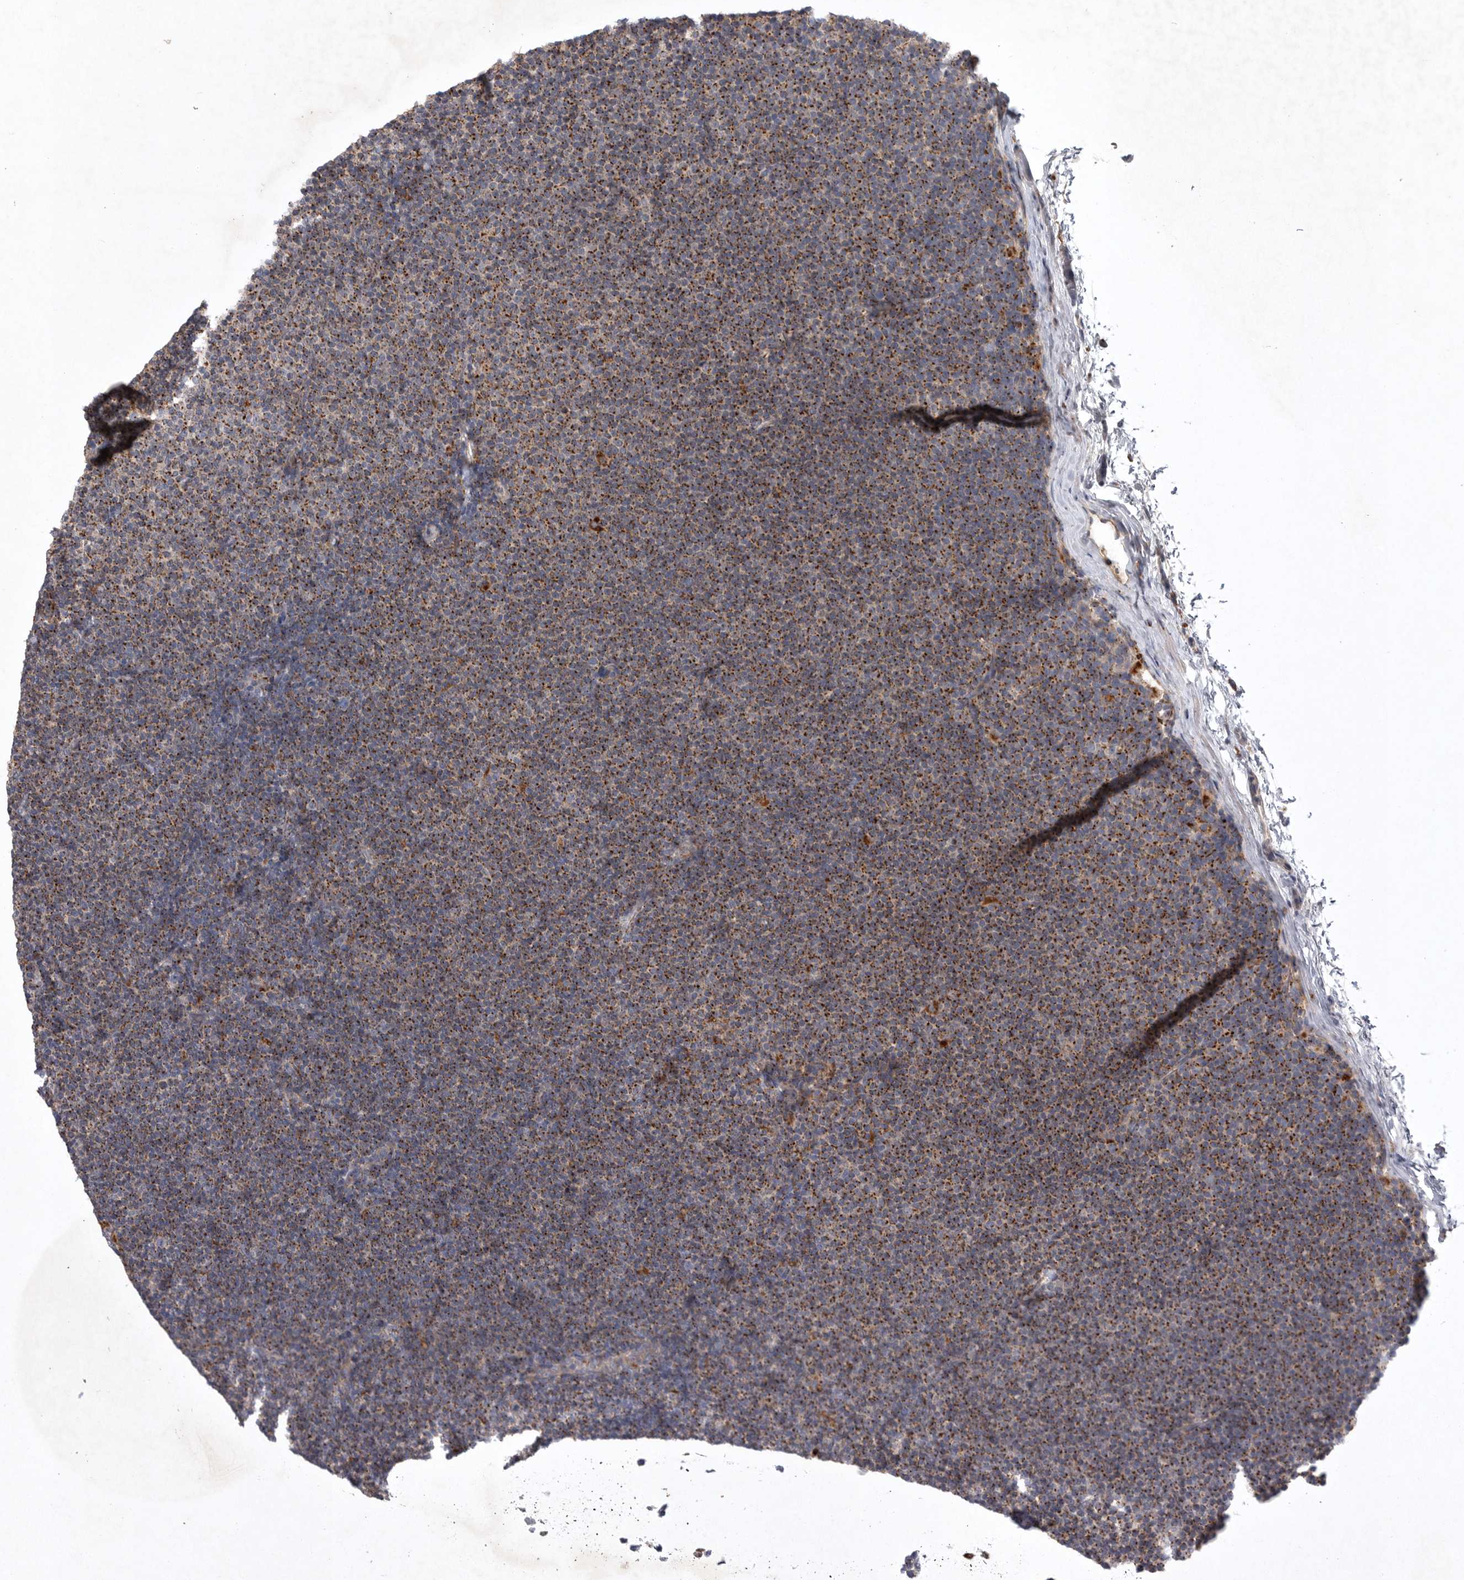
{"staining": {"intensity": "moderate", "quantity": ">75%", "location": "cytoplasmic/membranous"}, "tissue": "lymphoma", "cell_type": "Tumor cells", "image_type": "cancer", "snomed": [{"axis": "morphology", "description": "Malignant lymphoma, non-Hodgkin's type, Low grade"}, {"axis": "topography", "description": "Lymph node"}], "caption": "Immunohistochemical staining of low-grade malignant lymphoma, non-Hodgkin's type demonstrates moderate cytoplasmic/membranous protein expression in approximately >75% of tumor cells.", "gene": "LAMTOR3", "patient": {"sex": "female", "age": 53}}